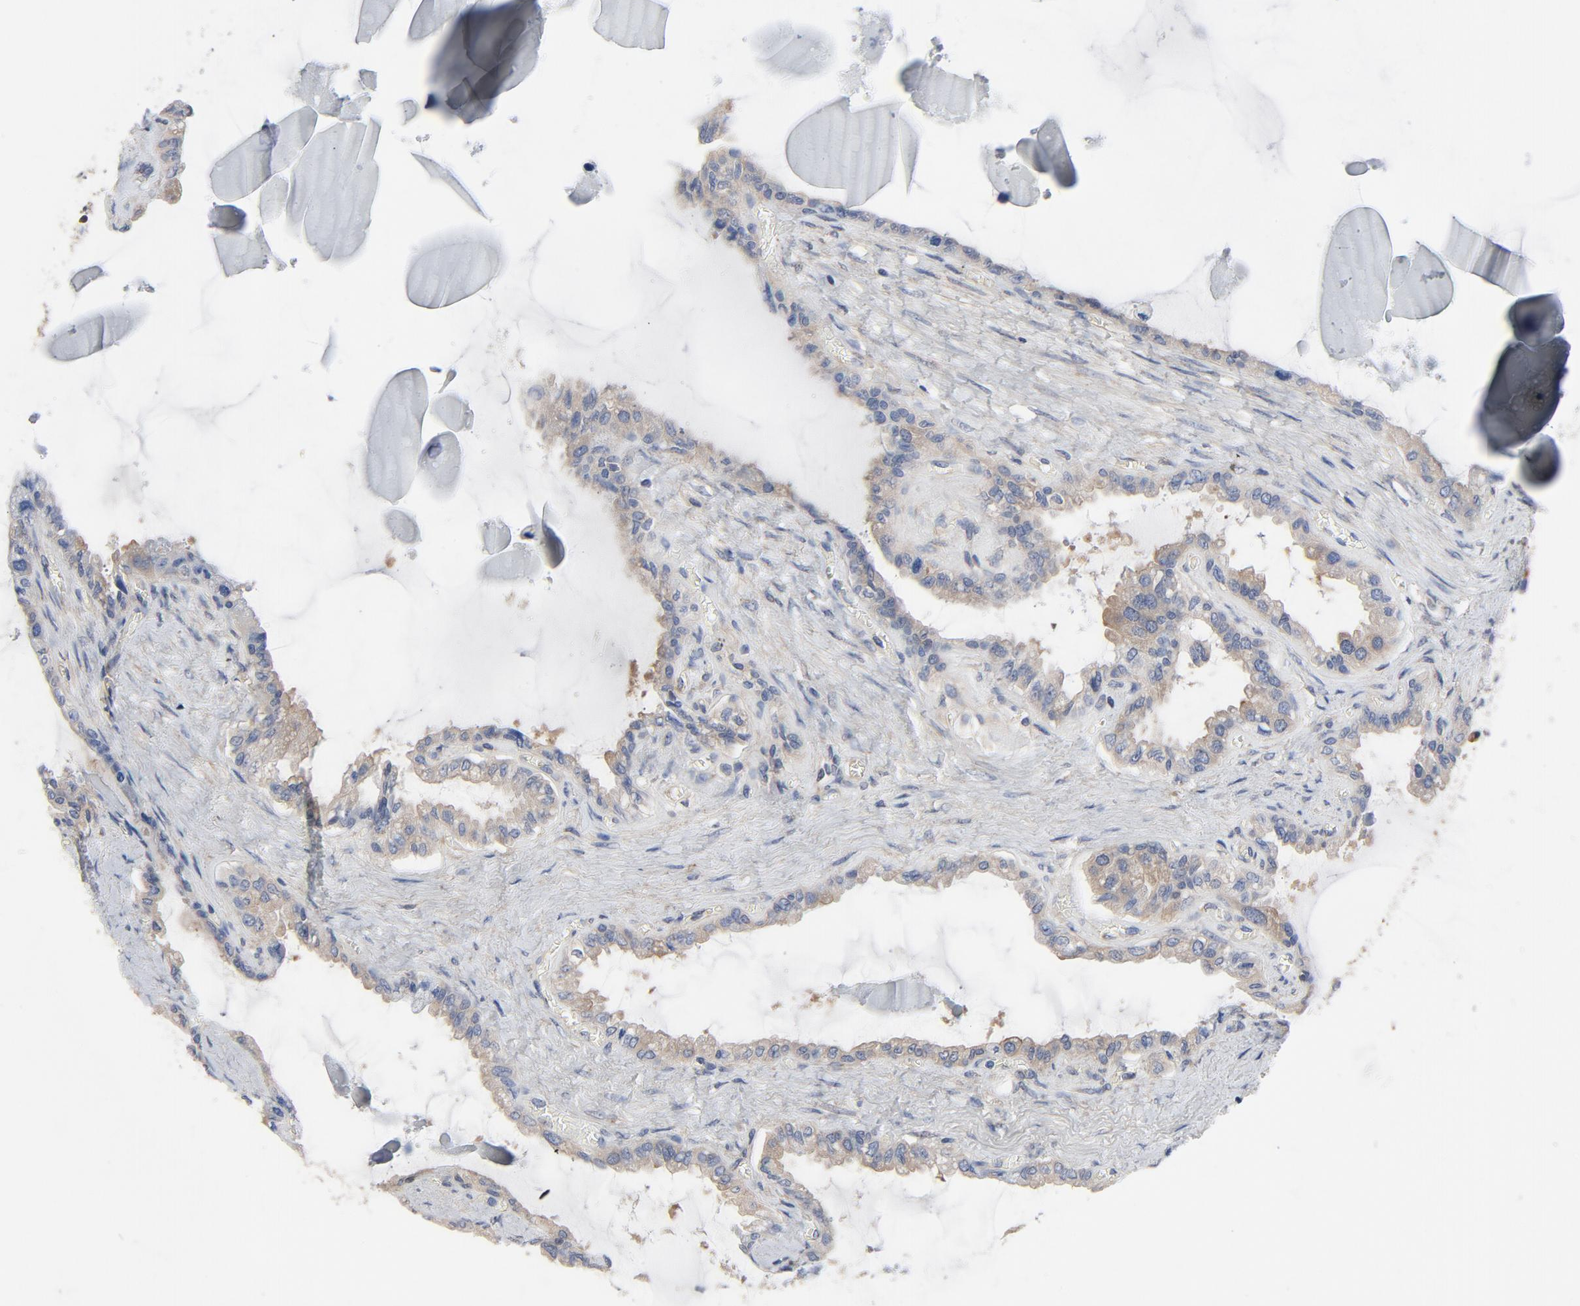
{"staining": {"intensity": "moderate", "quantity": ">75%", "location": "cytoplasmic/membranous"}, "tissue": "seminal vesicle", "cell_type": "Glandular cells", "image_type": "normal", "snomed": [{"axis": "morphology", "description": "Normal tissue, NOS"}, {"axis": "morphology", "description": "Inflammation, NOS"}, {"axis": "topography", "description": "Urinary bladder"}, {"axis": "topography", "description": "Prostate"}, {"axis": "topography", "description": "Seminal veicle"}], "caption": "Immunohistochemical staining of benign seminal vesicle displays >75% levels of moderate cytoplasmic/membranous protein expression in approximately >75% of glandular cells.", "gene": "DYNLT3", "patient": {"sex": "male", "age": 82}}